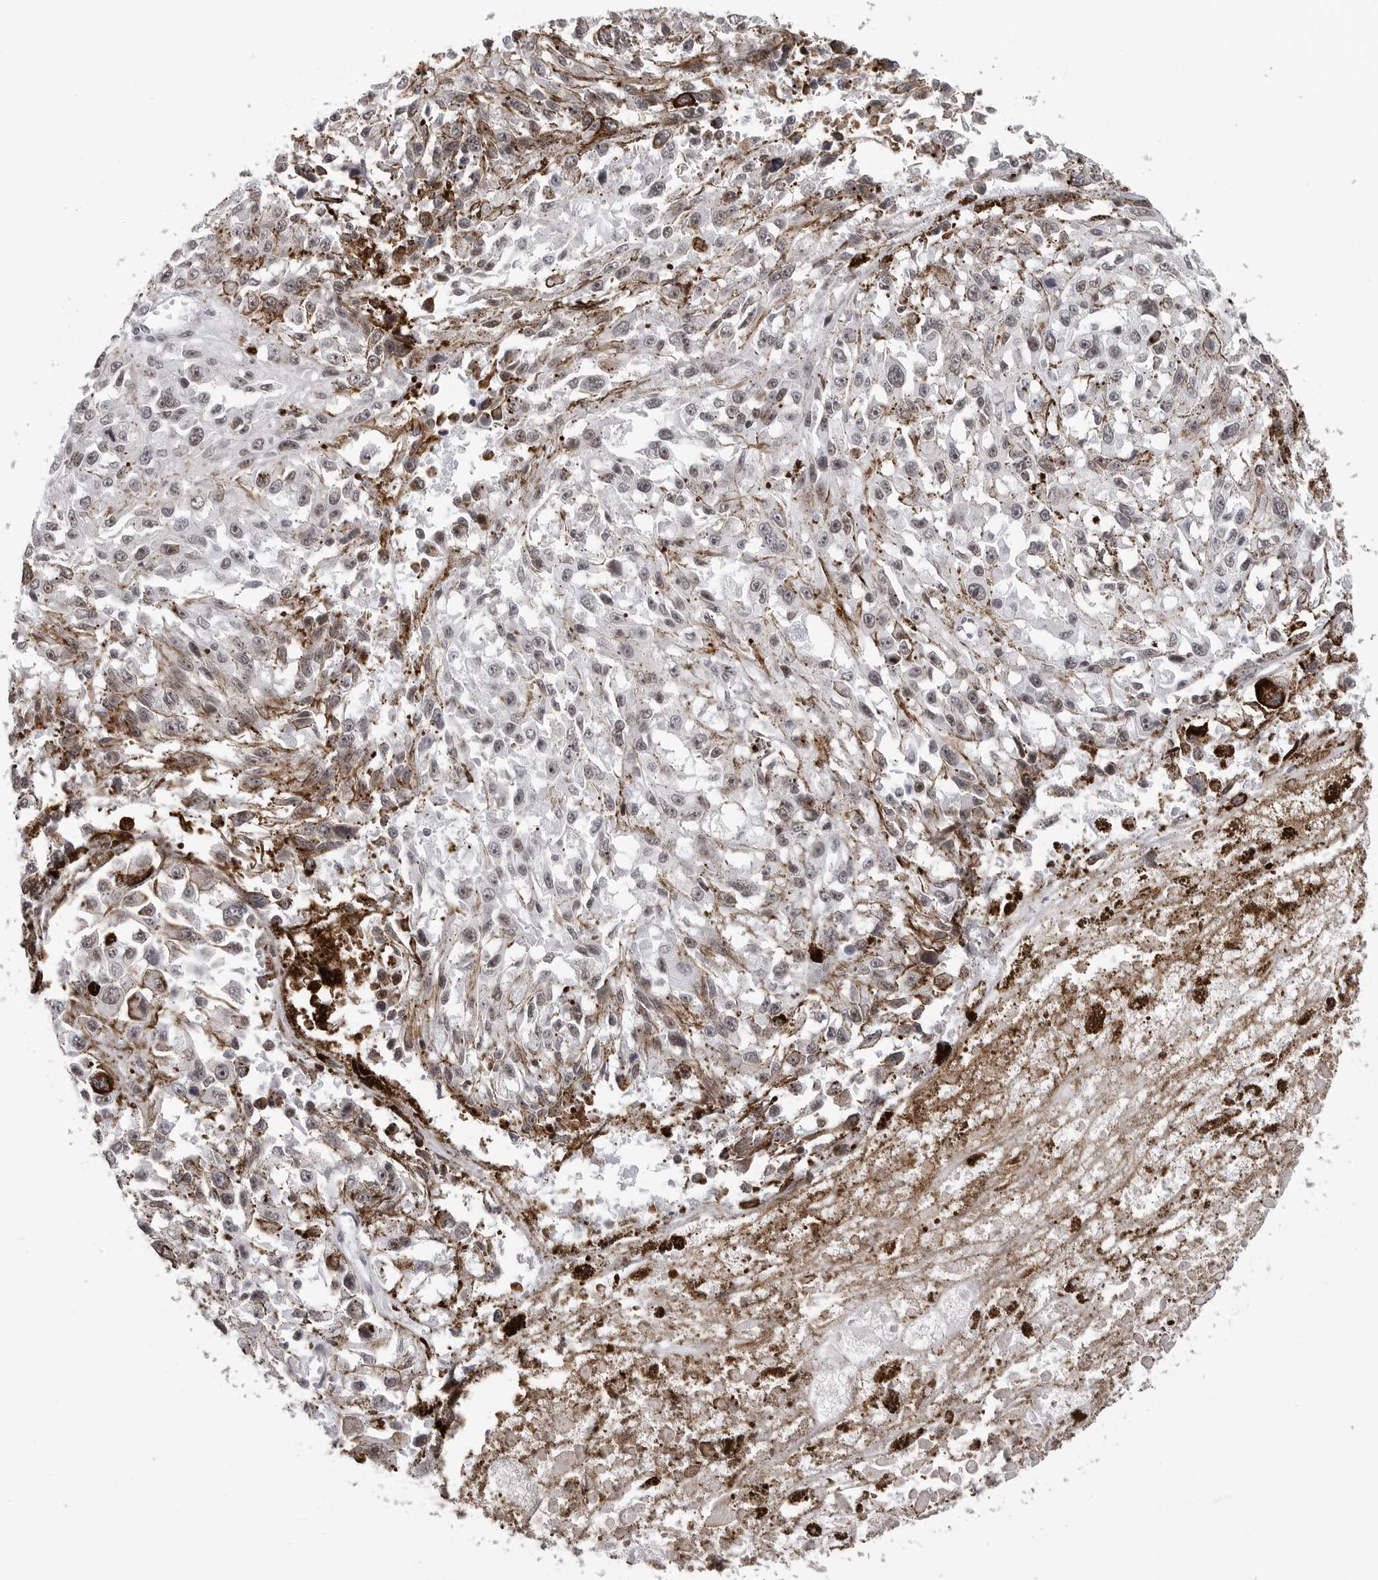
{"staining": {"intensity": "weak", "quantity": "<25%", "location": "nuclear"}, "tissue": "melanoma", "cell_type": "Tumor cells", "image_type": "cancer", "snomed": [{"axis": "morphology", "description": "Malignant melanoma, Metastatic site"}, {"axis": "topography", "description": "Lymph node"}], "caption": "This is a photomicrograph of immunohistochemistry staining of malignant melanoma (metastatic site), which shows no positivity in tumor cells.", "gene": "SF3B4", "patient": {"sex": "male", "age": 59}}